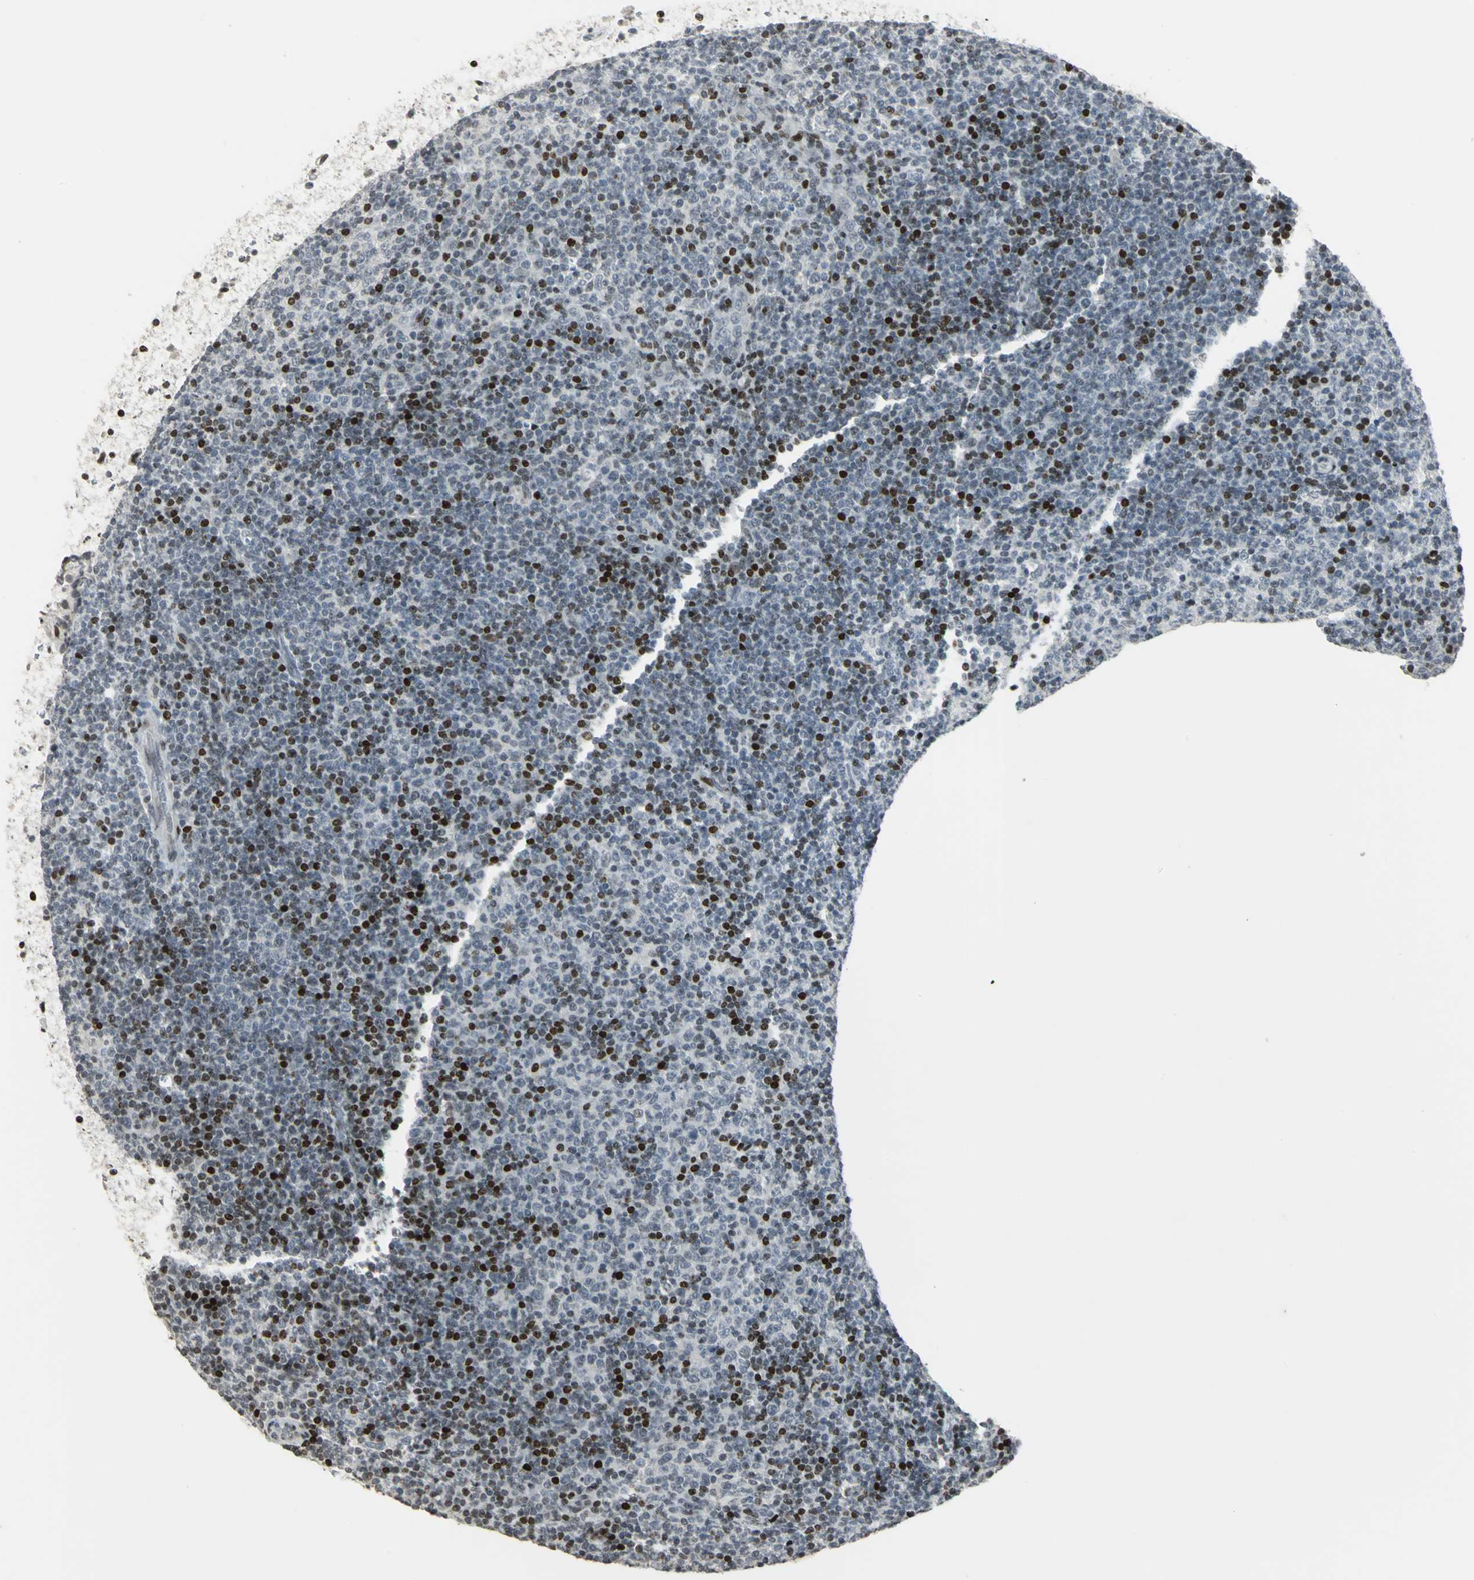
{"staining": {"intensity": "strong", "quantity": "25%-75%", "location": "nuclear"}, "tissue": "lymphoma", "cell_type": "Tumor cells", "image_type": "cancer", "snomed": [{"axis": "morphology", "description": "Malignant lymphoma, non-Hodgkin's type, Low grade"}, {"axis": "topography", "description": "Lymph node"}], "caption": "The histopathology image demonstrates immunohistochemical staining of low-grade malignant lymphoma, non-Hodgkin's type. There is strong nuclear positivity is seen in approximately 25%-75% of tumor cells. (brown staining indicates protein expression, while blue staining denotes nuclei).", "gene": "KDM1A", "patient": {"sex": "male", "age": 70}}